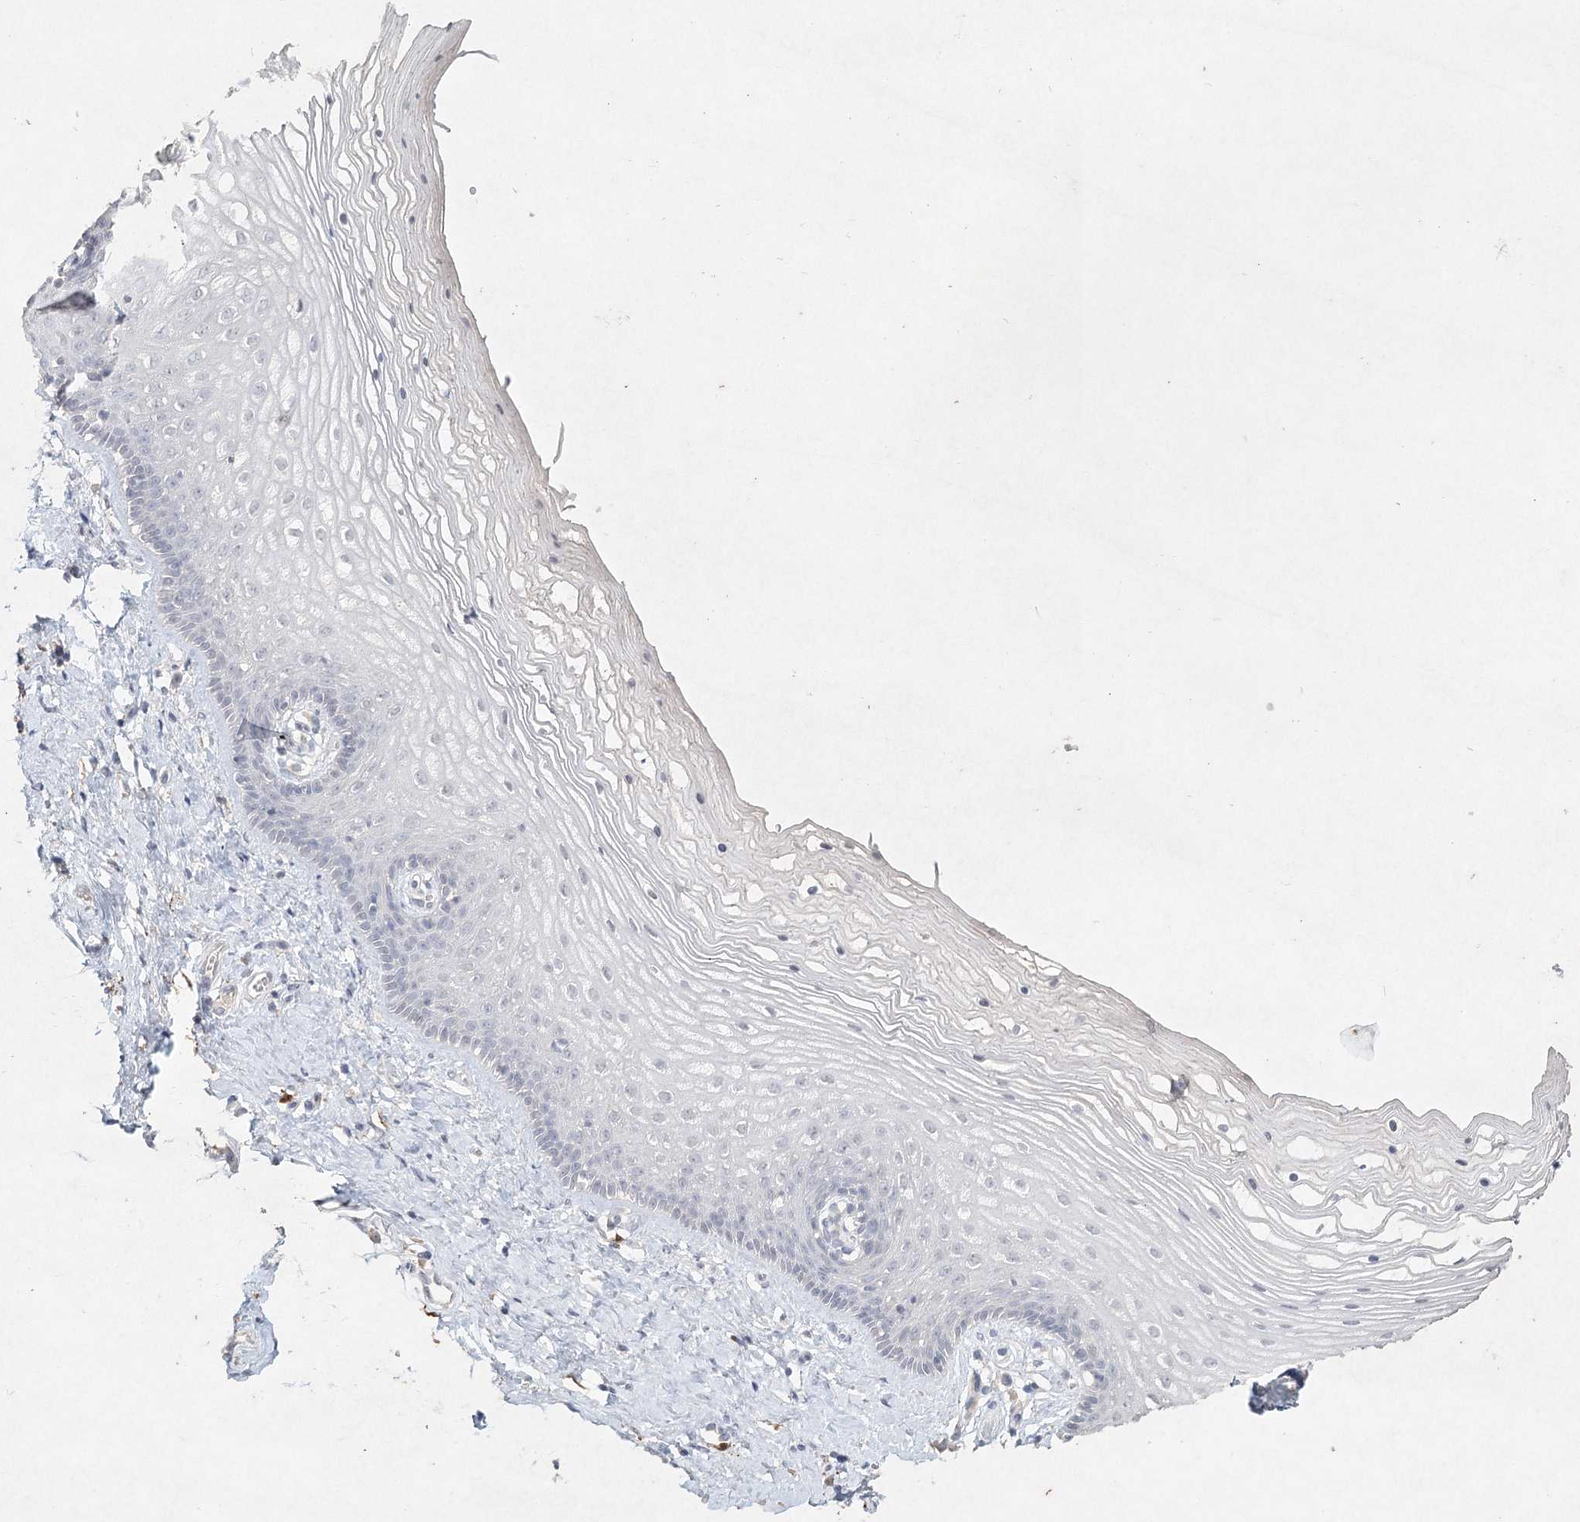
{"staining": {"intensity": "negative", "quantity": "none", "location": "none"}, "tissue": "vagina", "cell_type": "Squamous epithelial cells", "image_type": "normal", "snomed": [{"axis": "morphology", "description": "Normal tissue, NOS"}, {"axis": "topography", "description": "Vagina"}], "caption": "The micrograph exhibits no significant expression in squamous epithelial cells of vagina. The staining is performed using DAB (3,3'-diaminobenzidine) brown chromogen with nuclei counter-stained in using hematoxylin.", "gene": "ARSI", "patient": {"sex": "female", "age": 46}}